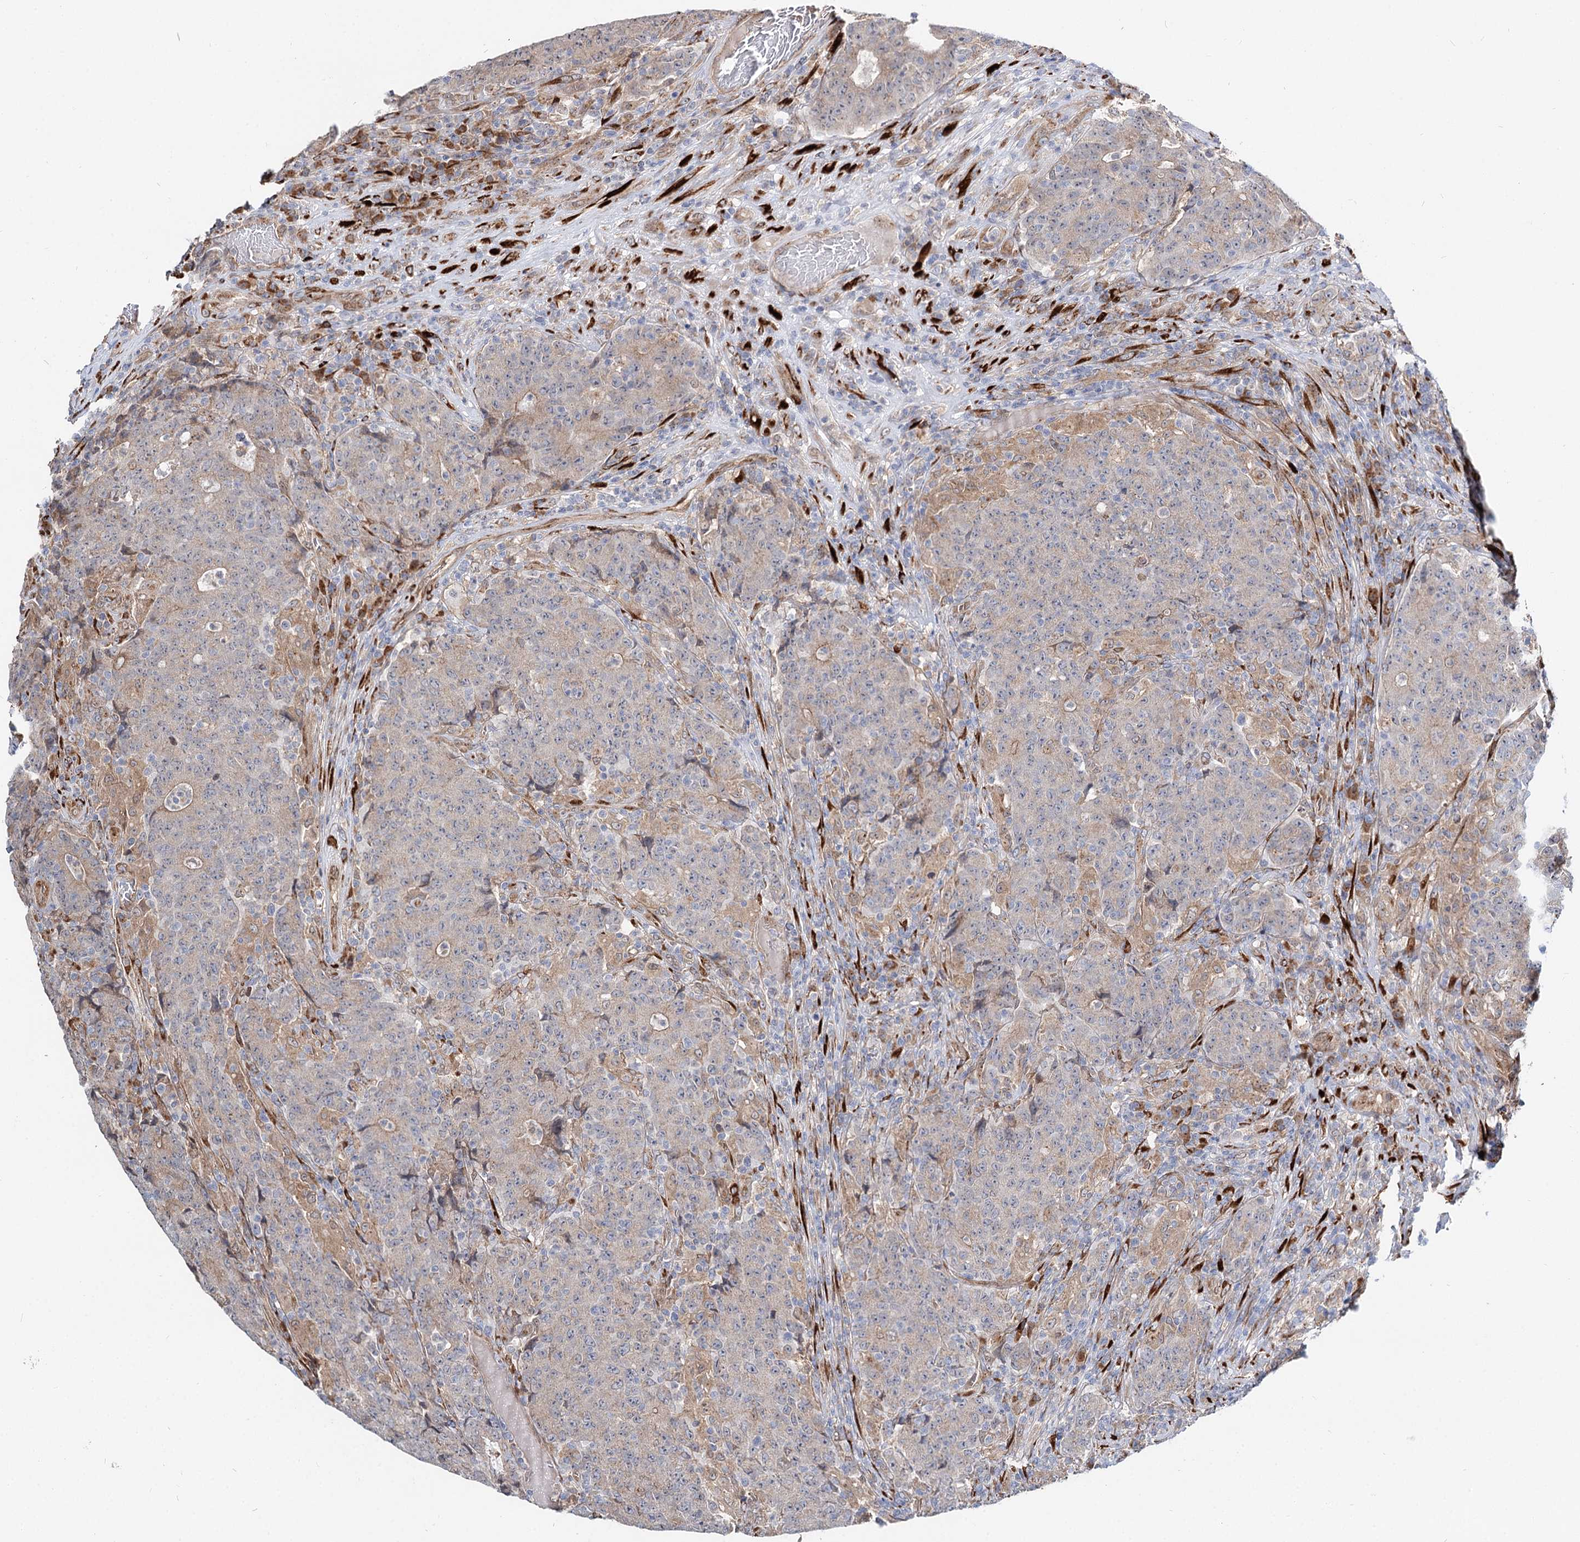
{"staining": {"intensity": "weak", "quantity": "<25%", "location": "cytoplasmic/membranous"}, "tissue": "colorectal cancer", "cell_type": "Tumor cells", "image_type": "cancer", "snomed": [{"axis": "morphology", "description": "Adenocarcinoma, NOS"}, {"axis": "topography", "description": "Colon"}], "caption": "DAB immunohistochemical staining of colorectal adenocarcinoma exhibits no significant positivity in tumor cells.", "gene": "SPART", "patient": {"sex": "female", "age": 75}}